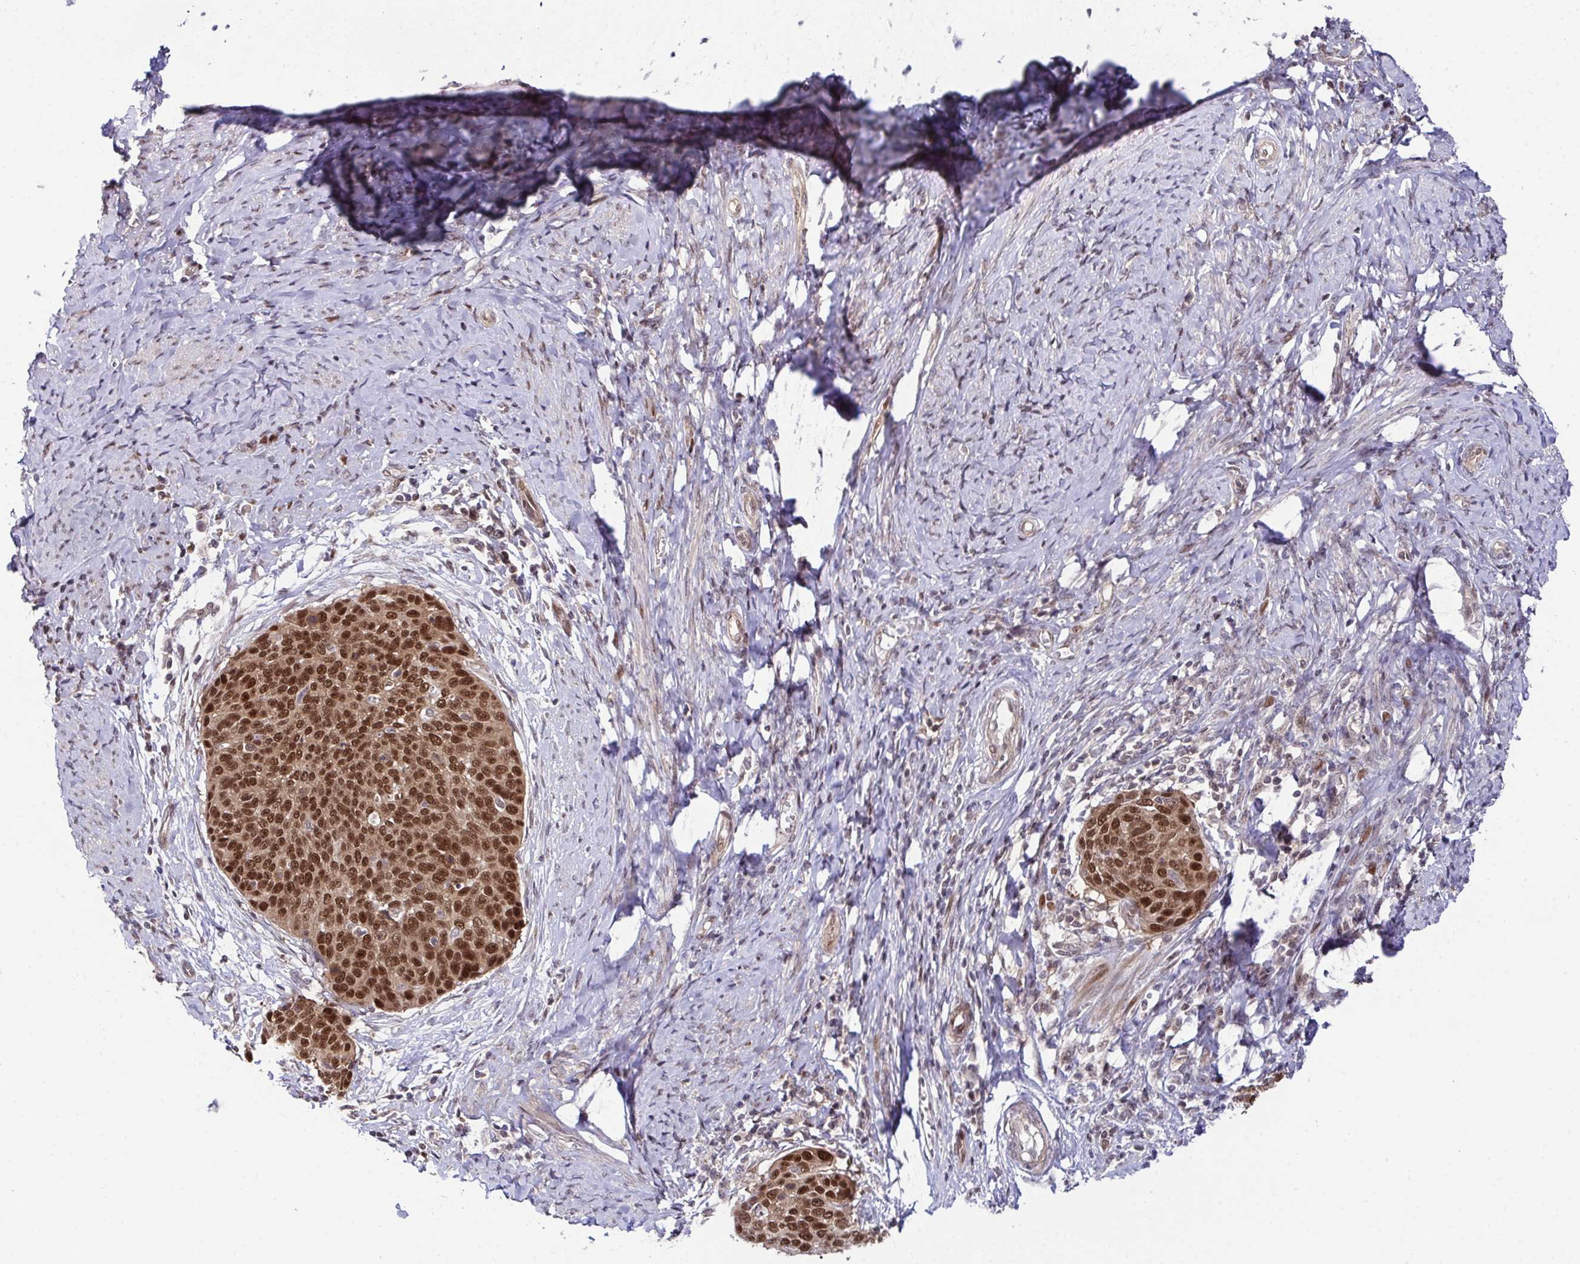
{"staining": {"intensity": "strong", "quantity": ">75%", "location": "nuclear"}, "tissue": "cervical cancer", "cell_type": "Tumor cells", "image_type": "cancer", "snomed": [{"axis": "morphology", "description": "Squamous cell carcinoma, NOS"}, {"axis": "topography", "description": "Cervix"}], "caption": "Strong nuclear staining is present in approximately >75% of tumor cells in cervical squamous cell carcinoma.", "gene": "DNAJB1", "patient": {"sex": "female", "age": 69}}